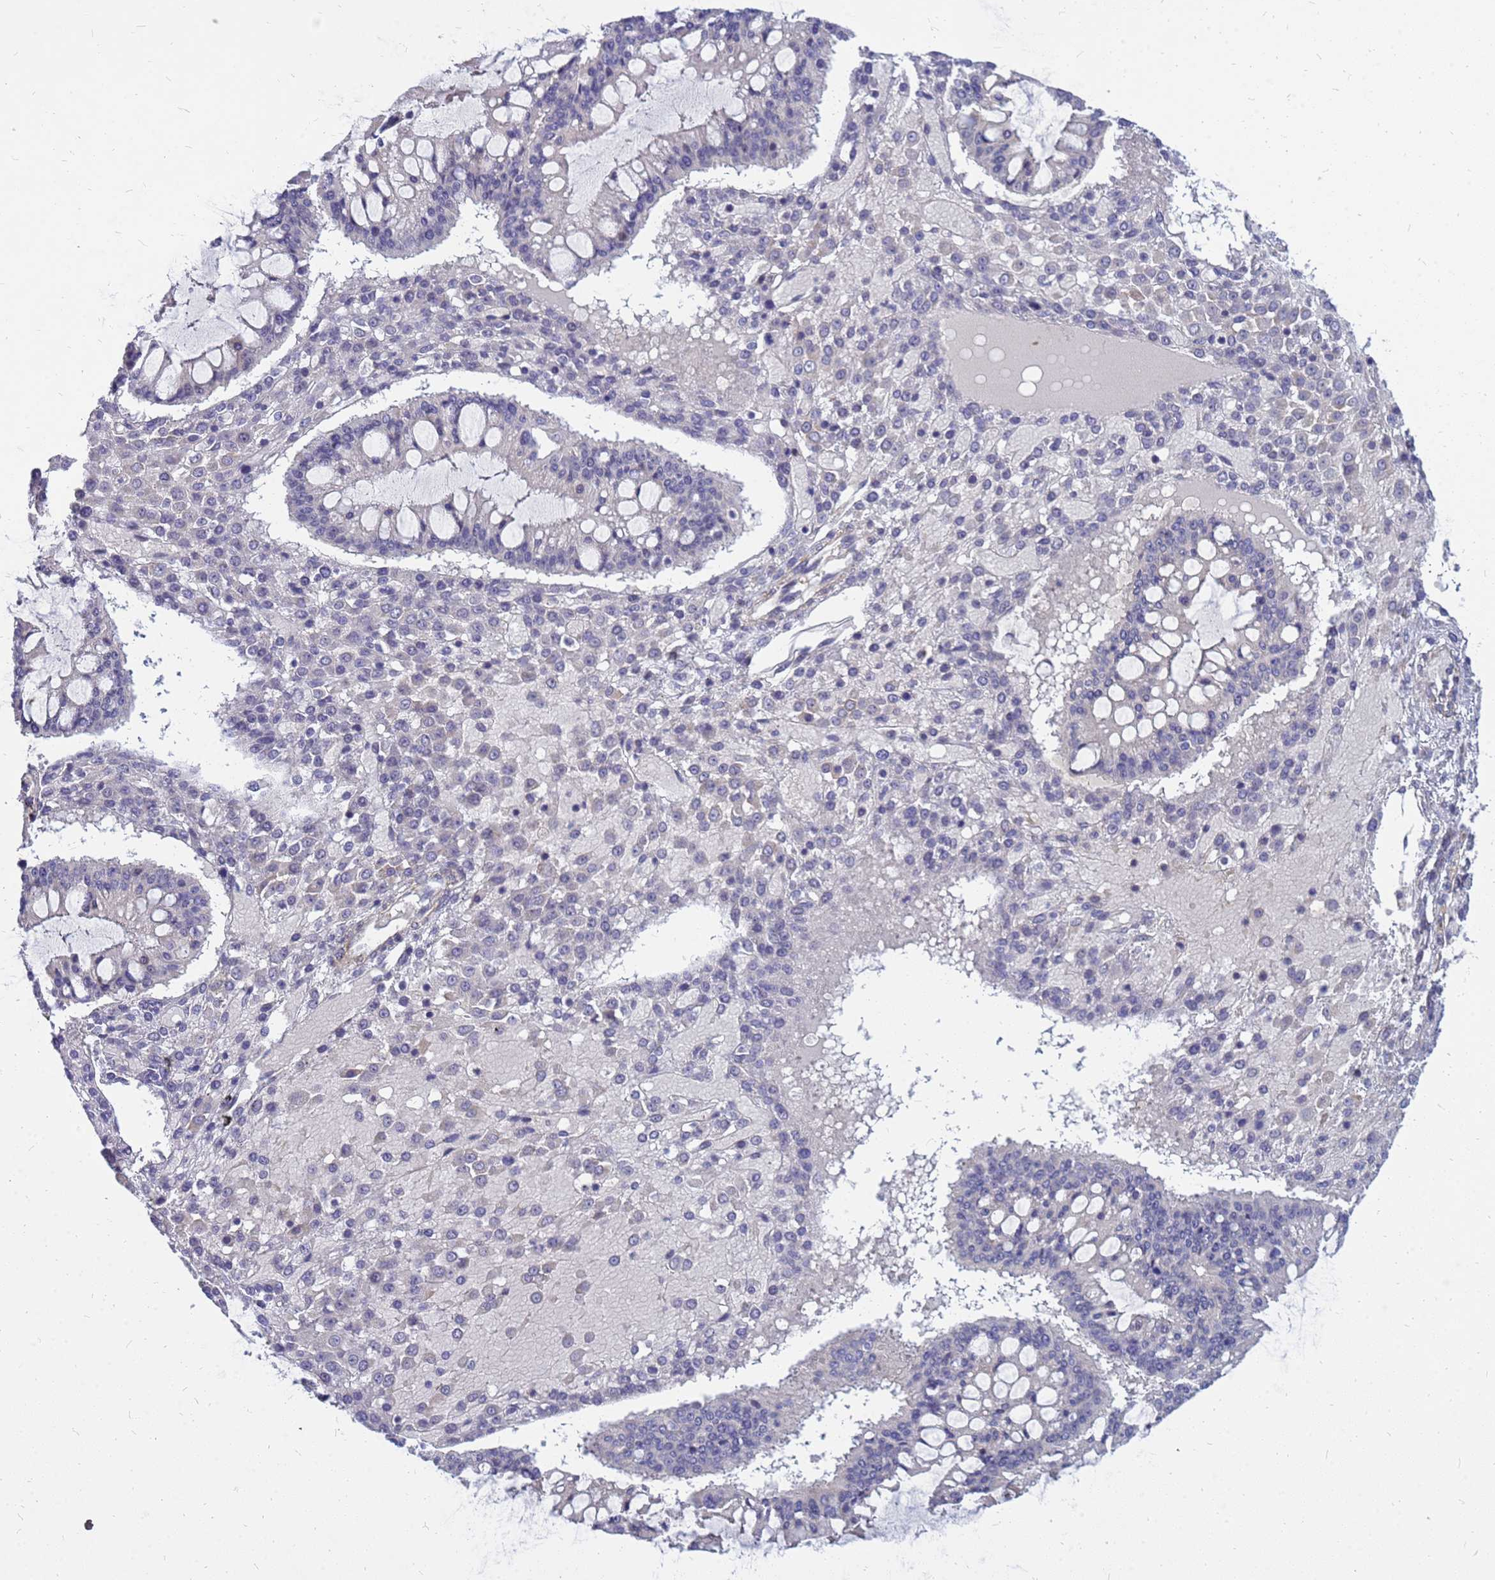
{"staining": {"intensity": "negative", "quantity": "none", "location": "none"}, "tissue": "ovarian cancer", "cell_type": "Tumor cells", "image_type": "cancer", "snomed": [{"axis": "morphology", "description": "Cystadenocarcinoma, mucinous, NOS"}, {"axis": "topography", "description": "Ovary"}], "caption": "Immunohistochemistry (IHC) photomicrograph of ovarian cancer stained for a protein (brown), which demonstrates no staining in tumor cells.", "gene": "SRGAP3", "patient": {"sex": "female", "age": 73}}